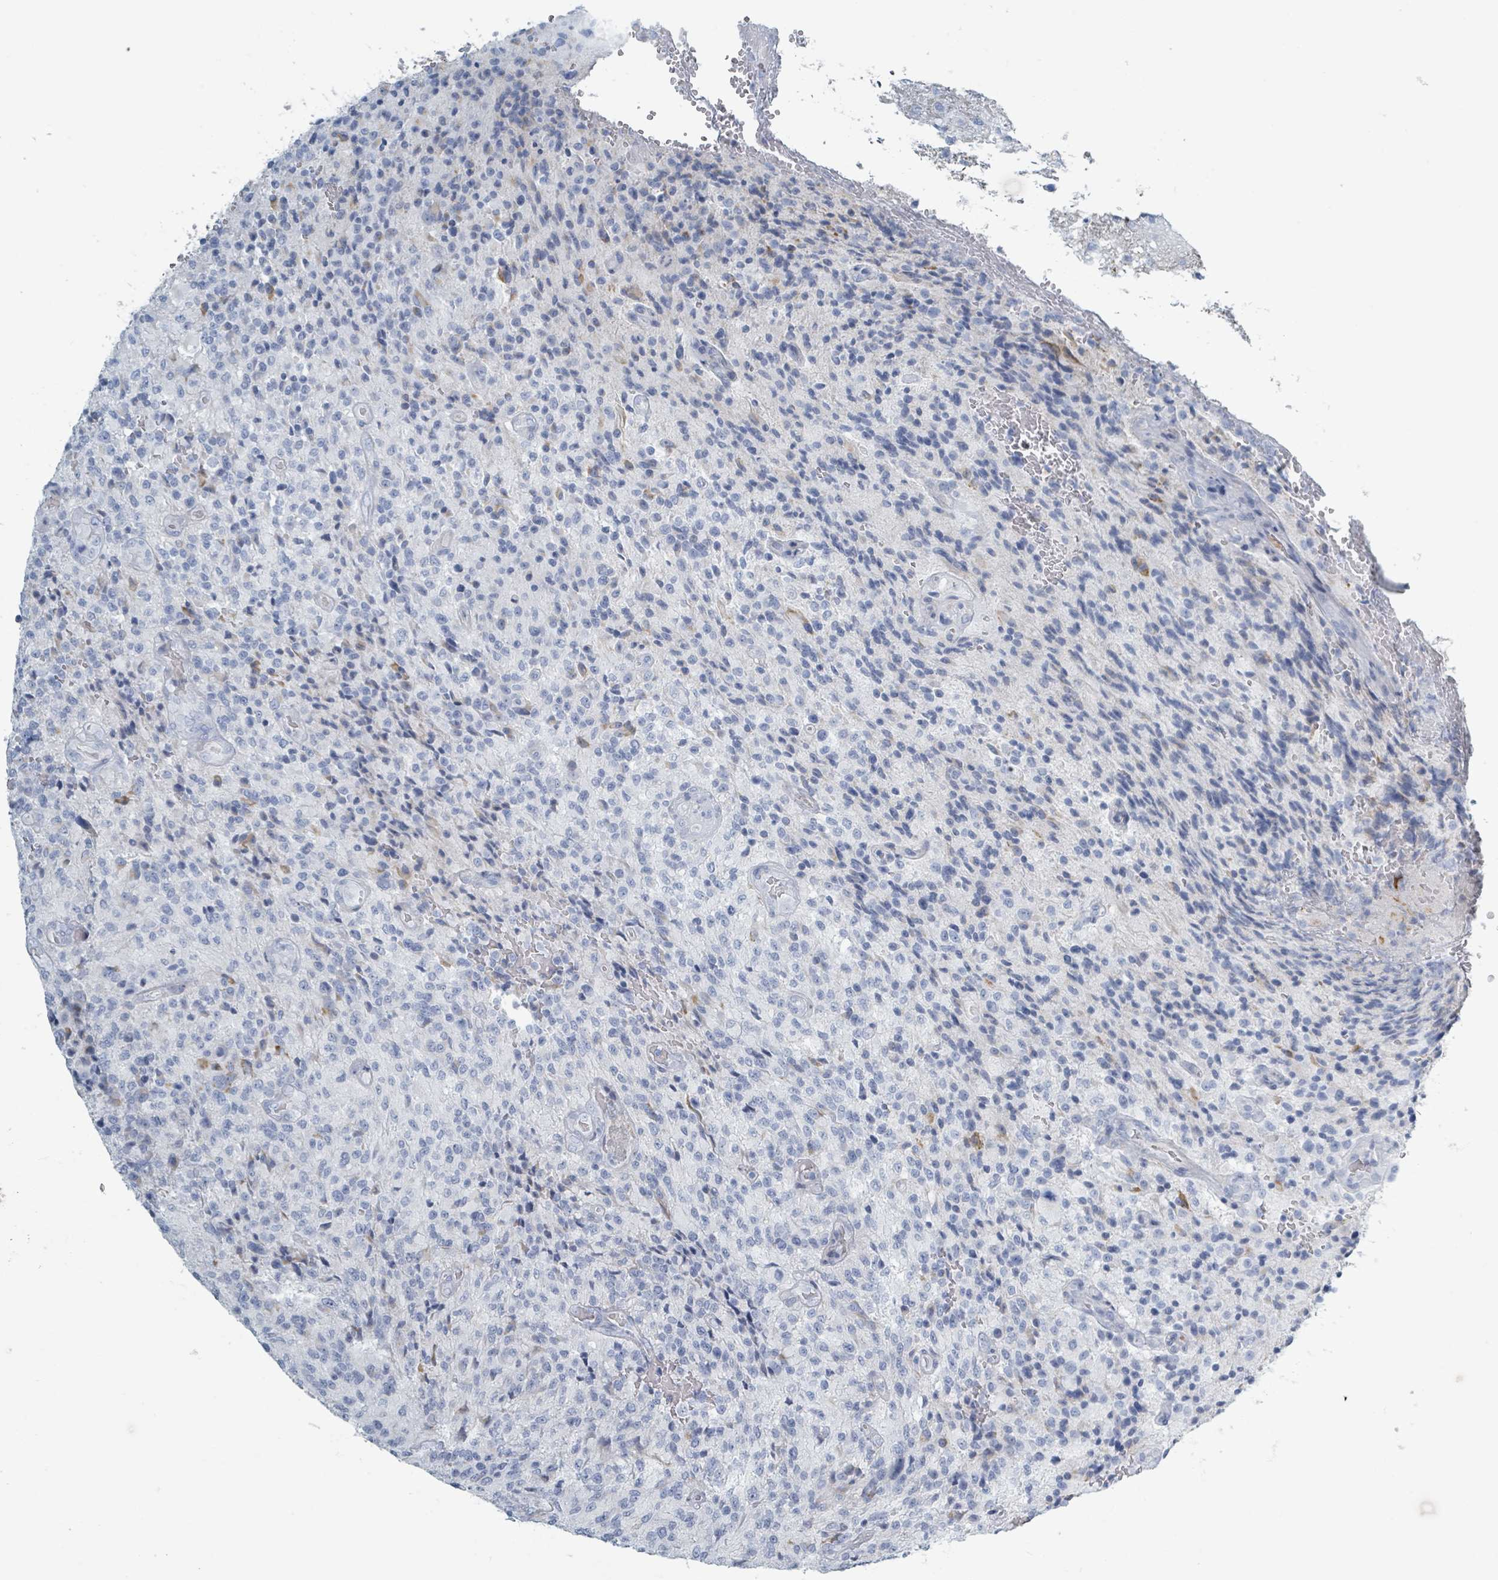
{"staining": {"intensity": "negative", "quantity": "none", "location": "none"}, "tissue": "glioma", "cell_type": "Tumor cells", "image_type": "cancer", "snomed": [{"axis": "morphology", "description": "Normal tissue, NOS"}, {"axis": "morphology", "description": "Glioma, malignant, High grade"}, {"axis": "topography", "description": "Cerebral cortex"}], "caption": "A micrograph of high-grade glioma (malignant) stained for a protein demonstrates no brown staining in tumor cells.", "gene": "HEATR5A", "patient": {"sex": "male", "age": 56}}